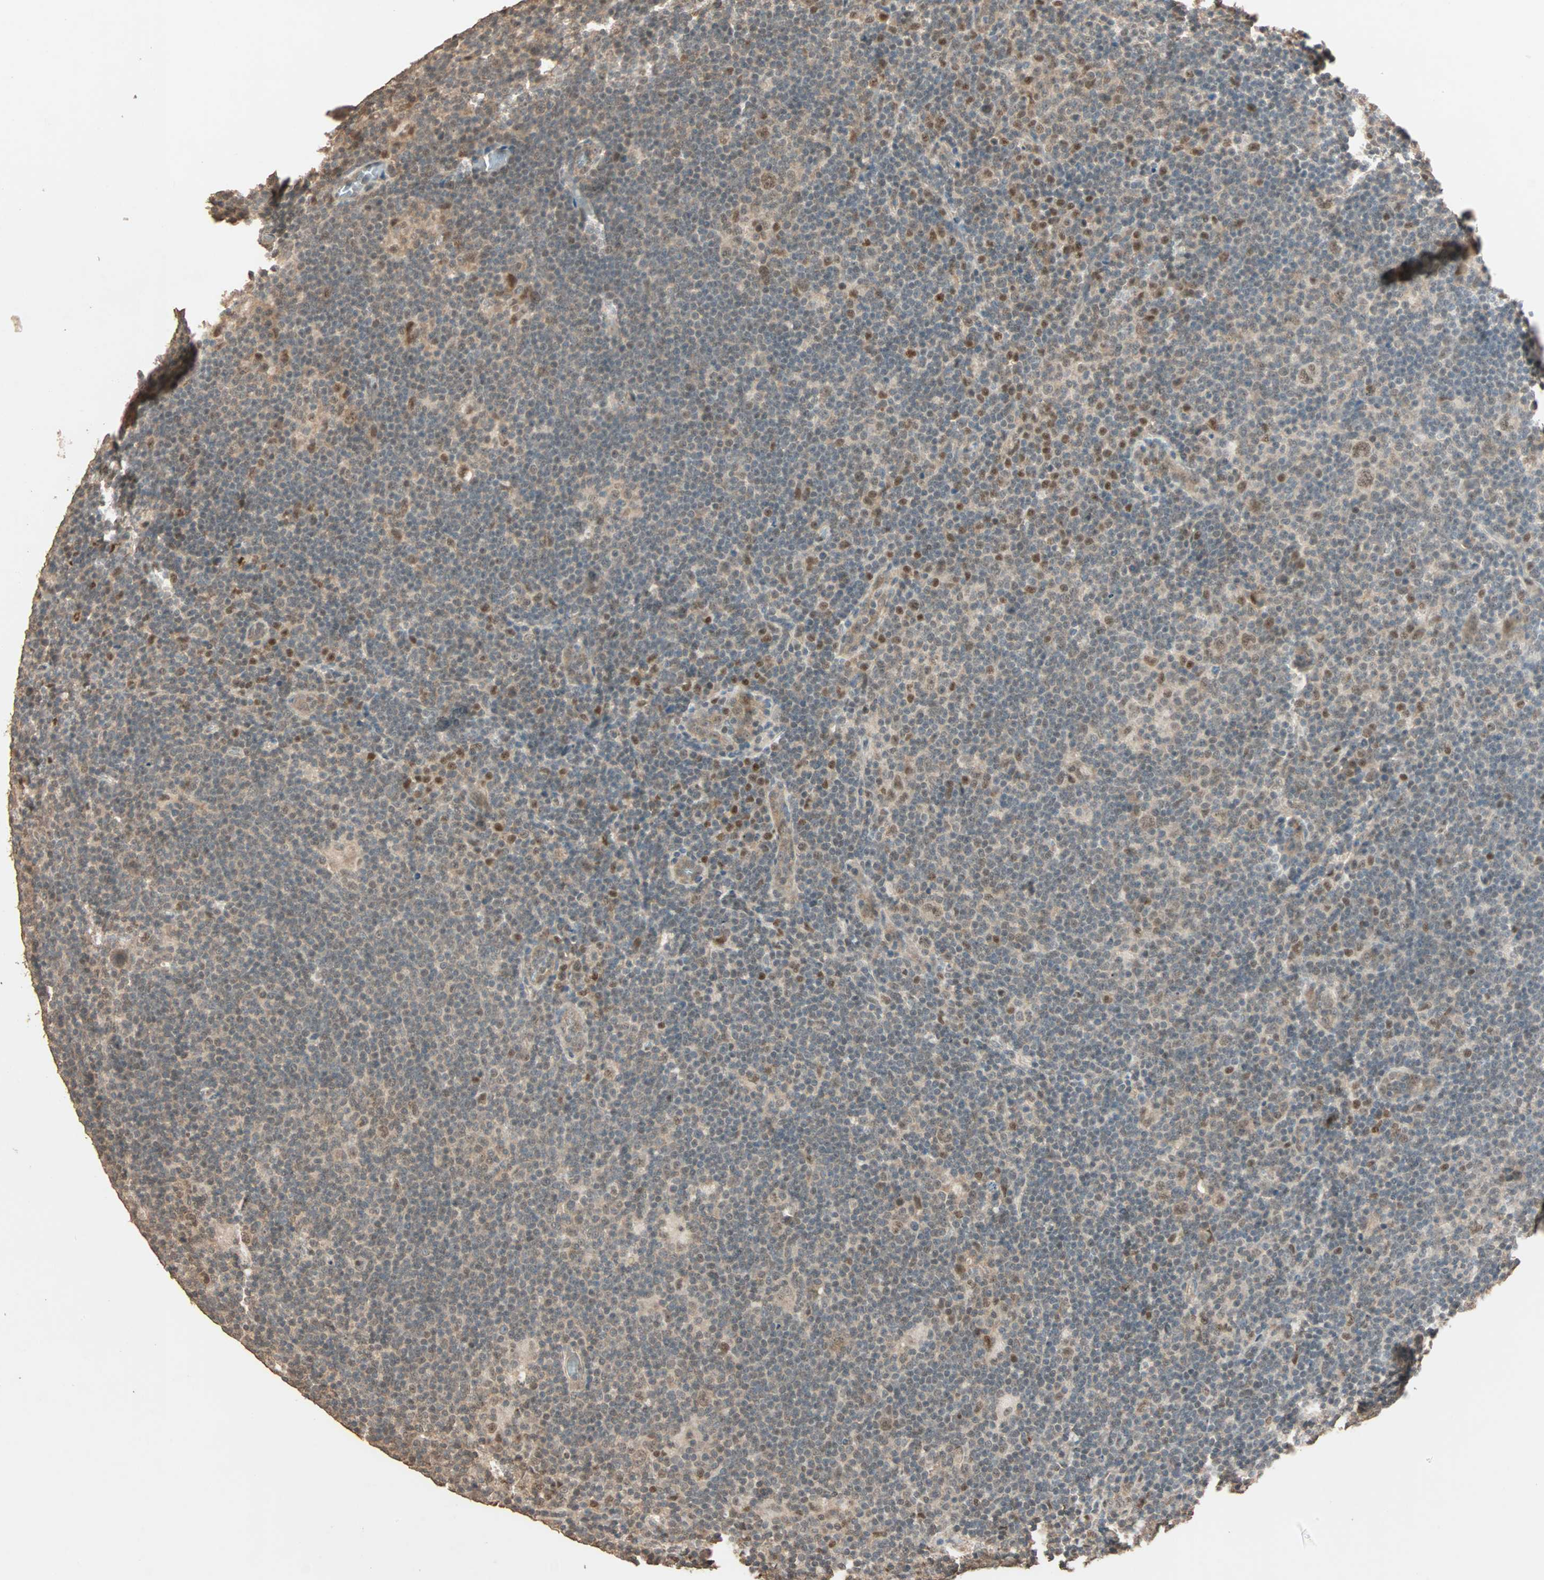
{"staining": {"intensity": "weak", "quantity": ">75%", "location": "cytoplasmic/membranous,nuclear"}, "tissue": "lymphoma", "cell_type": "Tumor cells", "image_type": "cancer", "snomed": [{"axis": "morphology", "description": "Hodgkin's disease, NOS"}, {"axis": "topography", "description": "Lymph node"}], "caption": "IHC image of neoplastic tissue: Hodgkin's disease stained using immunohistochemistry (IHC) displays low levels of weak protein expression localized specifically in the cytoplasmic/membranous and nuclear of tumor cells, appearing as a cytoplasmic/membranous and nuclear brown color.", "gene": "ZBTB33", "patient": {"sex": "female", "age": 57}}